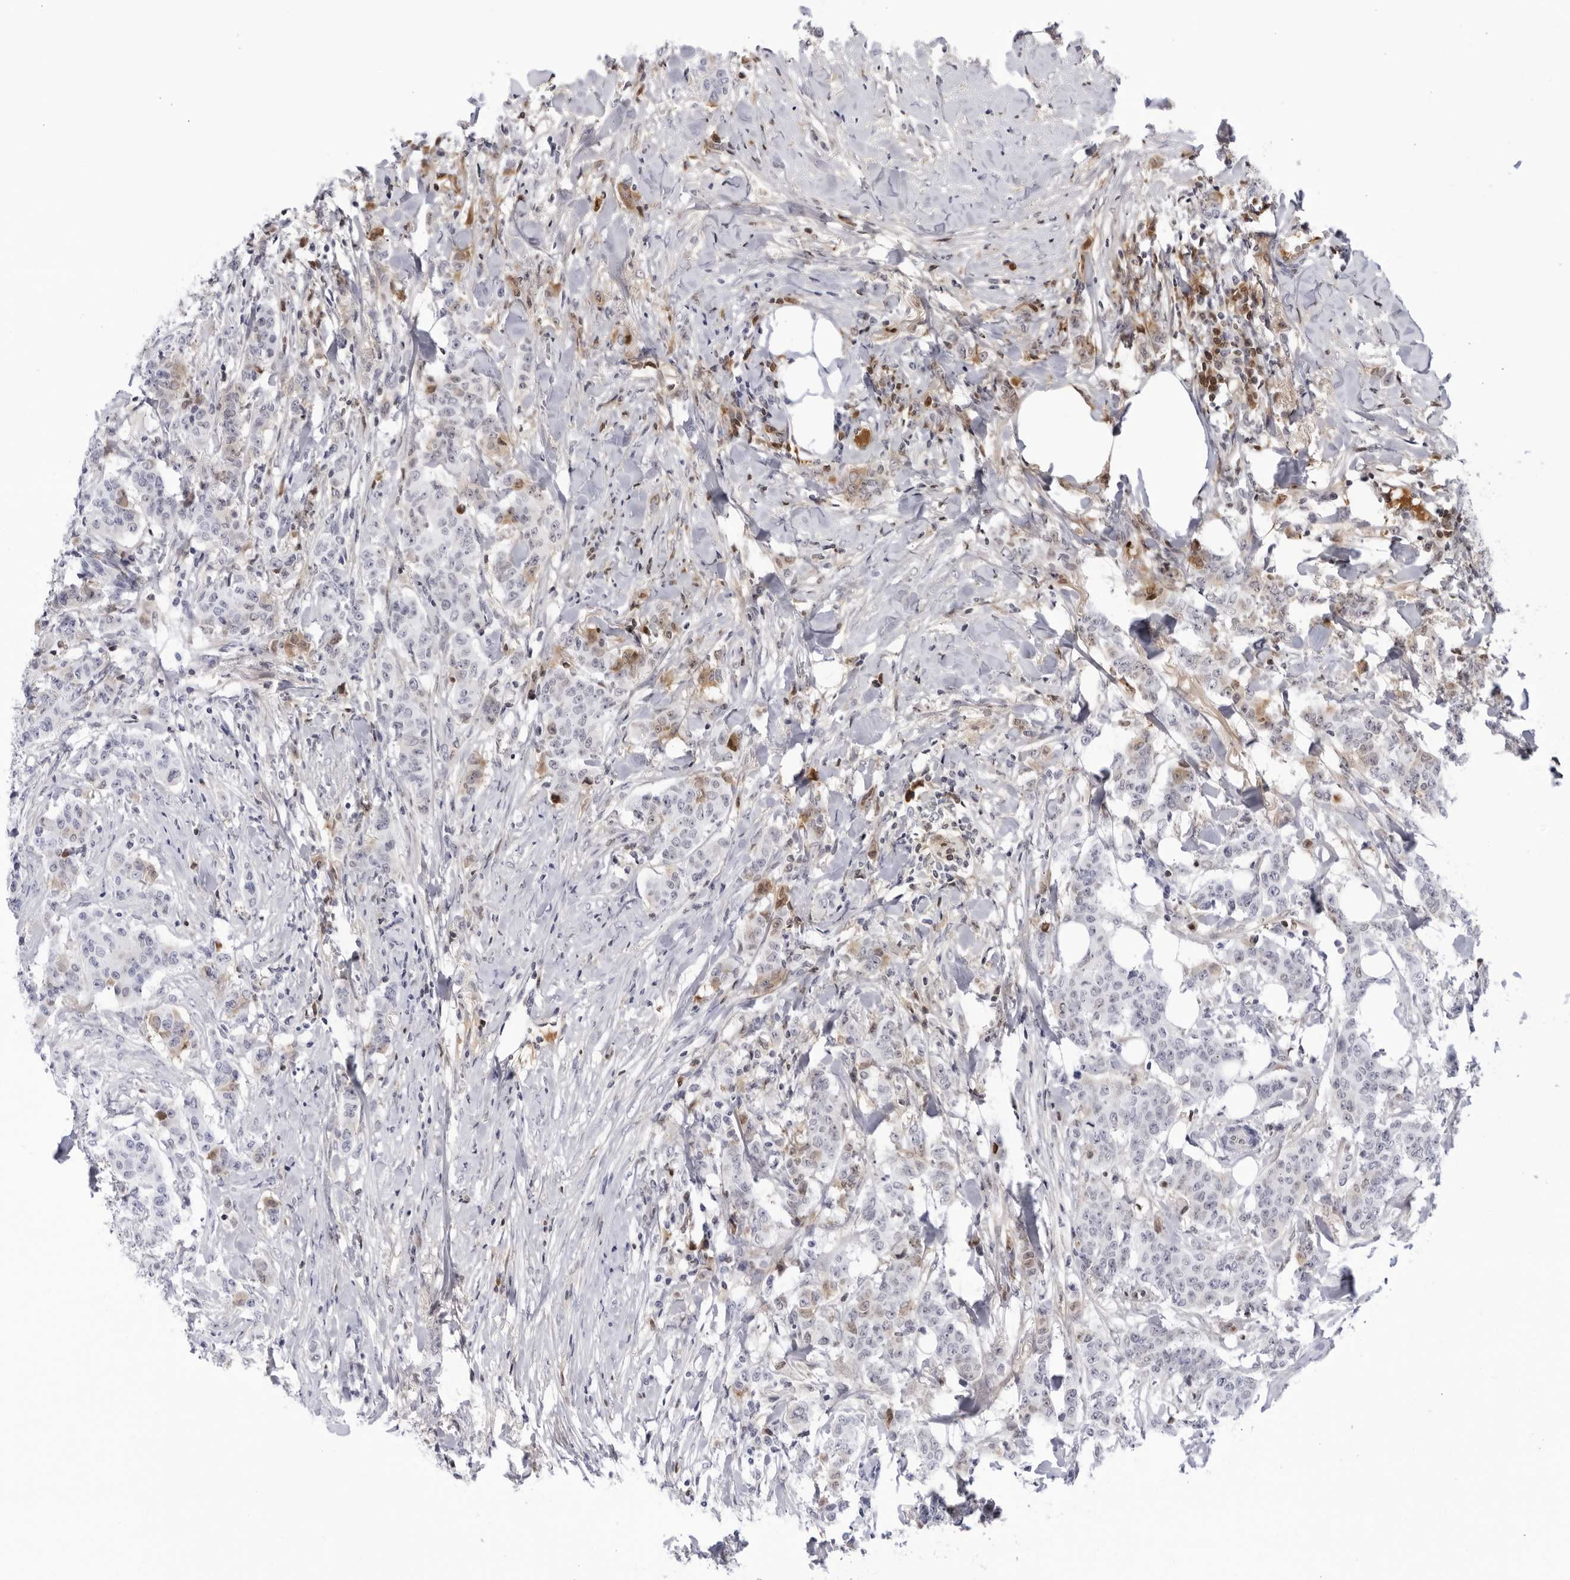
{"staining": {"intensity": "negative", "quantity": "none", "location": "none"}, "tissue": "breast cancer", "cell_type": "Tumor cells", "image_type": "cancer", "snomed": [{"axis": "morphology", "description": "Duct carcinoma"}, {"axis": "topography", "description": "Breast"}], "caption": "Immunohistochemical staining of breast cancer displays no significant staining in tumor cells.", "gene": "CNBD1", "patient": {"sex": "female", "age": 40}}